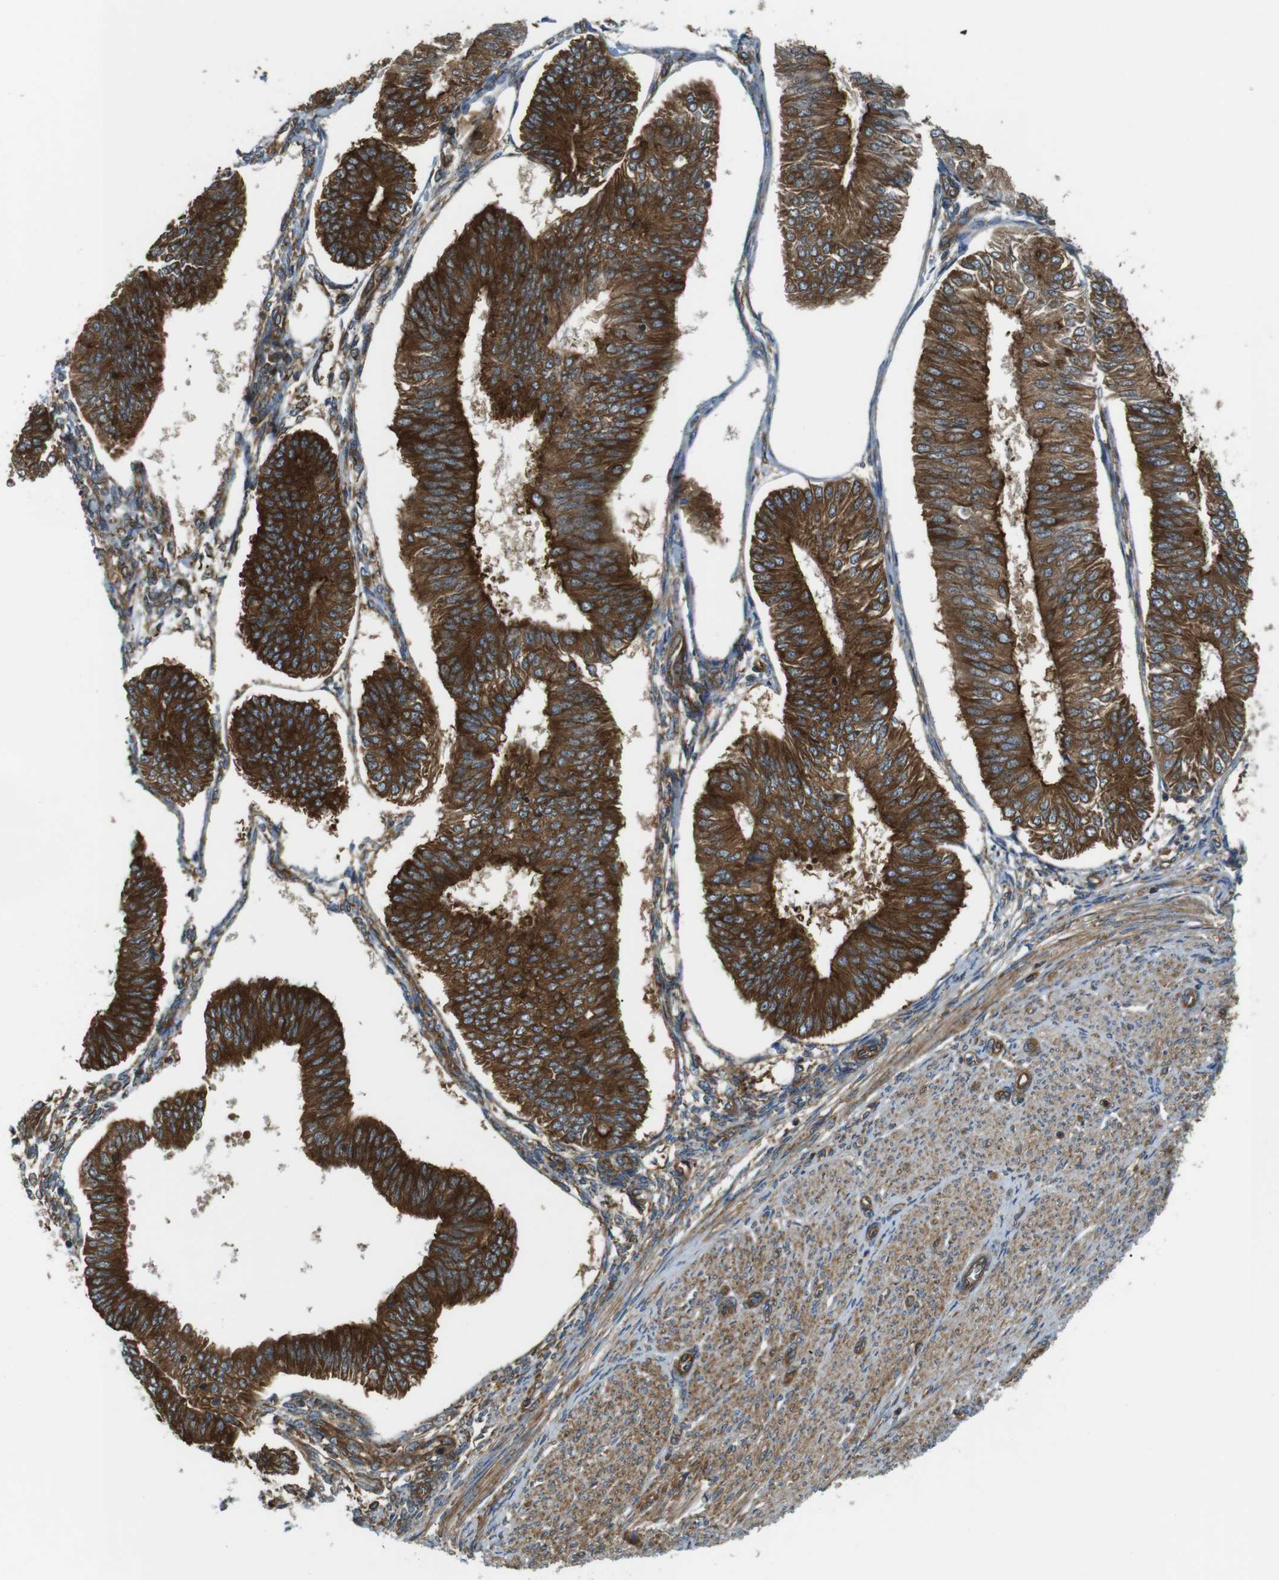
{"staining": {"intensity": "strong", "quantity": ">75%", "location": "cytoplasmic/membranous"}, "tissue": "endometrial cancer", "cell_type": "Tumor cells", "image_type": "cancer", "snomed": [{"axis": "morphology", "description": "Adenocarcinoma, NOS"}, {"axis": "topography", "description": "Endometrium"}], "caption": "Human endometrial cancer stained with a protein marker shows strong staining in tumor cells.", "gene": "TSC1", "patient": {"sex": "female", "age": 58}}